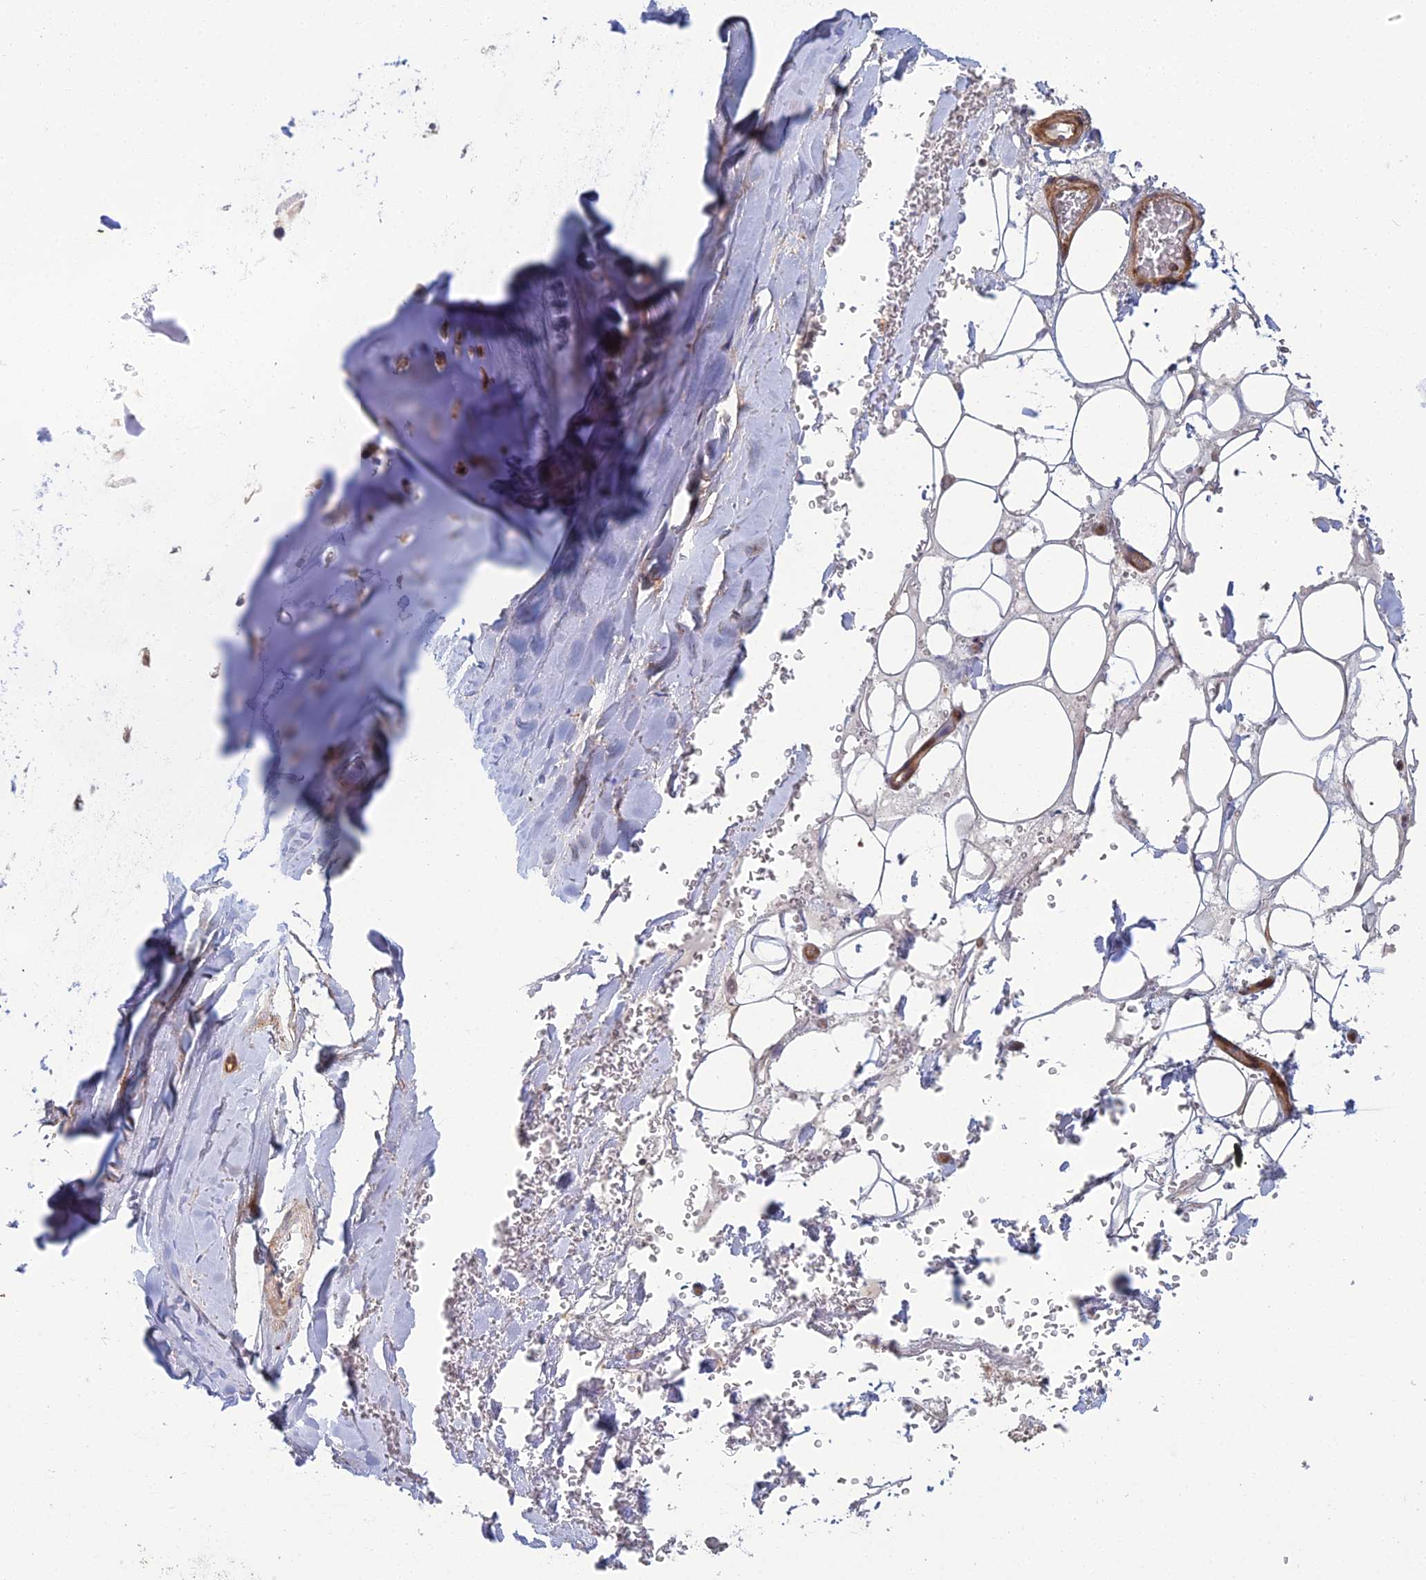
{"staining": {"intensity": "moderate", "quantity": "25%-75%", "location": "cytoplasmic/membranous"}, "tissue": "adipose tissue", "cell_type": "Adipocytes", "image_type": "normal", "snomed": [{"axis": "morphology", "description": "Normal tissue, NOS"}, {"axis": "topography", "description": "Cartilage tissue"}], "caption": "This photomicrograph shows unremarkable adipose tissue stained with immunohistochemistry to label a protein in brown. The cytoplasmic/membranous of adipocytes show moderate positivity for the protein. Nuclei are counter-stained blue.", "gene": "ABHD1", "patient": {"sex": "female", "age": 63}}